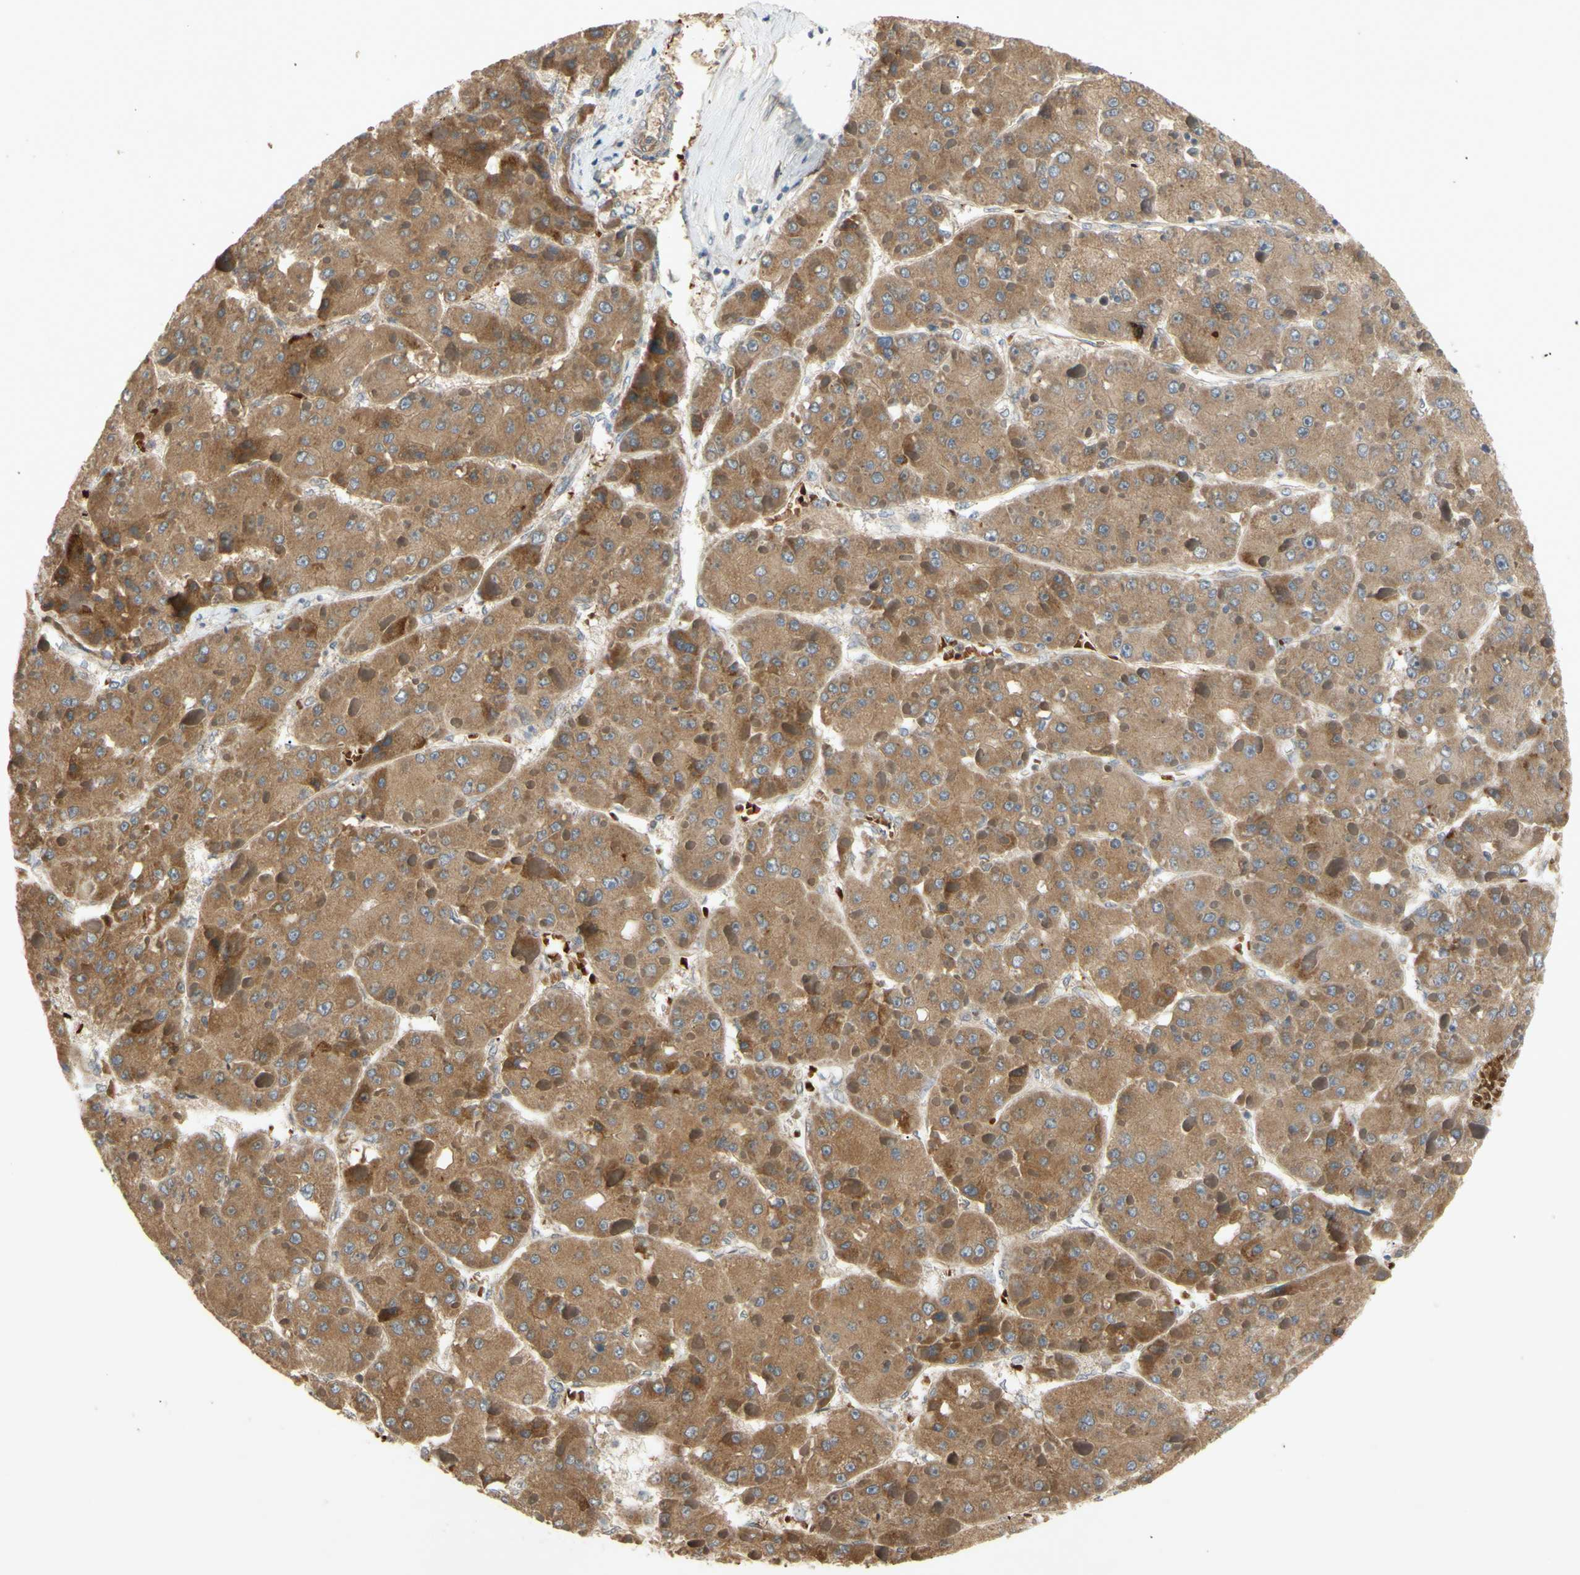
{"staining": {"intensity": "moderate", "quantity": ">75%", "location": "cytoplasmic/membranous"}, "tissue": "liver cancer", "cell_type": "Tumor cells", "image_type": "cancer", "snomed": [{"axis": "morphology", "description": "Carcinoma, Hepatocellular, NOS"}, {"axis": "topography", "description": "Liver"}], "caption": "IHC (DAB) staining of human liver cancer (hepatocellular carcinoma) demonstrates moderate cytoplasmic/membranous protein positivity in about >75% of tumor cells. IHC stains the protein of interest in brown and the nuclei are stained blue.", "gene": "PKN1", "patient": {"sex": "female", "age": 73}}